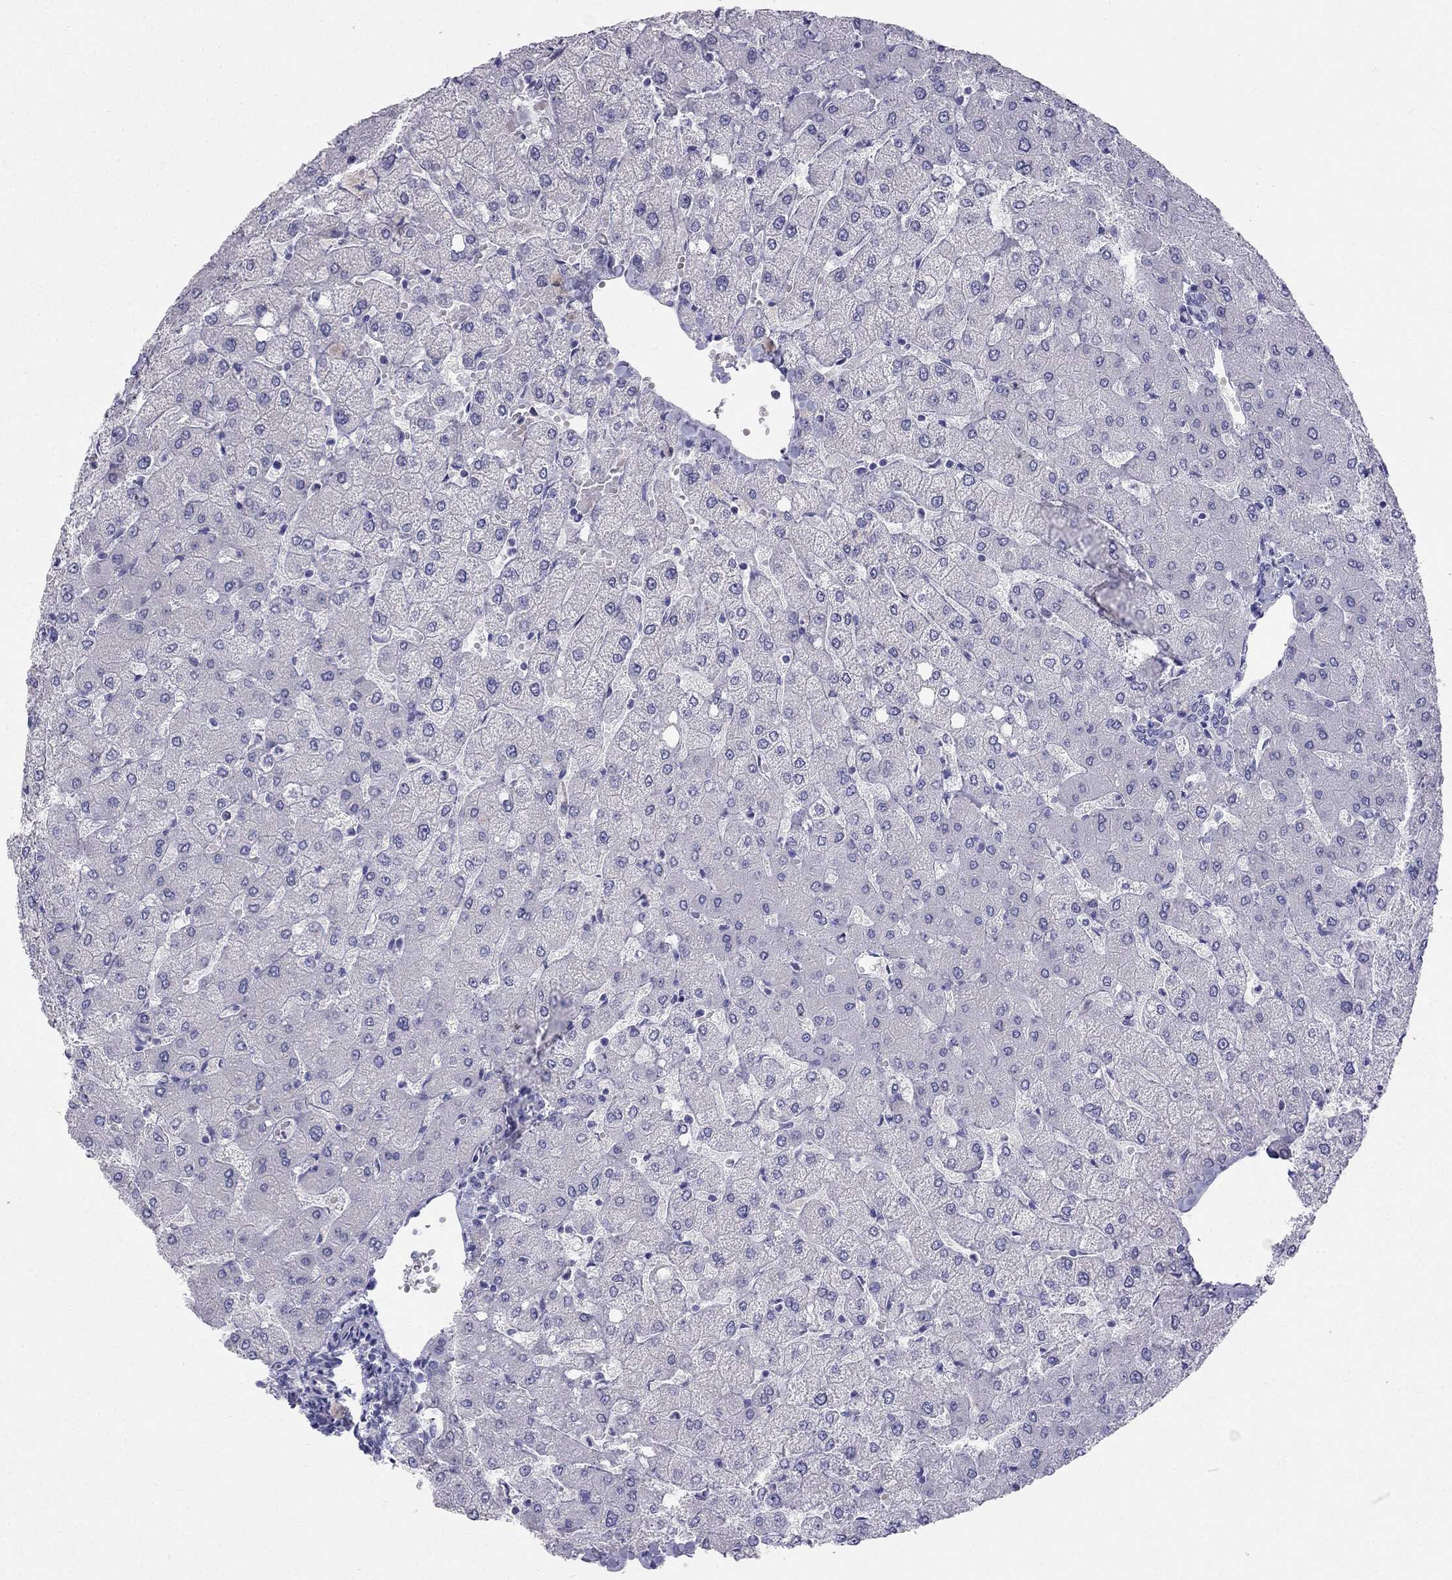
{"staining": {"intensity": "negative", "quantity": "none", "location": "none"}, "tissue": "liver", "cell_type": "Cholangiocytes", "image_type": "normal", "snomed": [{"axis": "morphology", "description": "Normal tissue, NOS"}, {"axis": "topography", "description": "Liver"}], "caption": "Human liver stained for a protein using immunohistochemistry (IHC) shows no staining in cholangiocytes.", "gene": "RFLNA", "patient": {"sex": "female", "age": 54}}